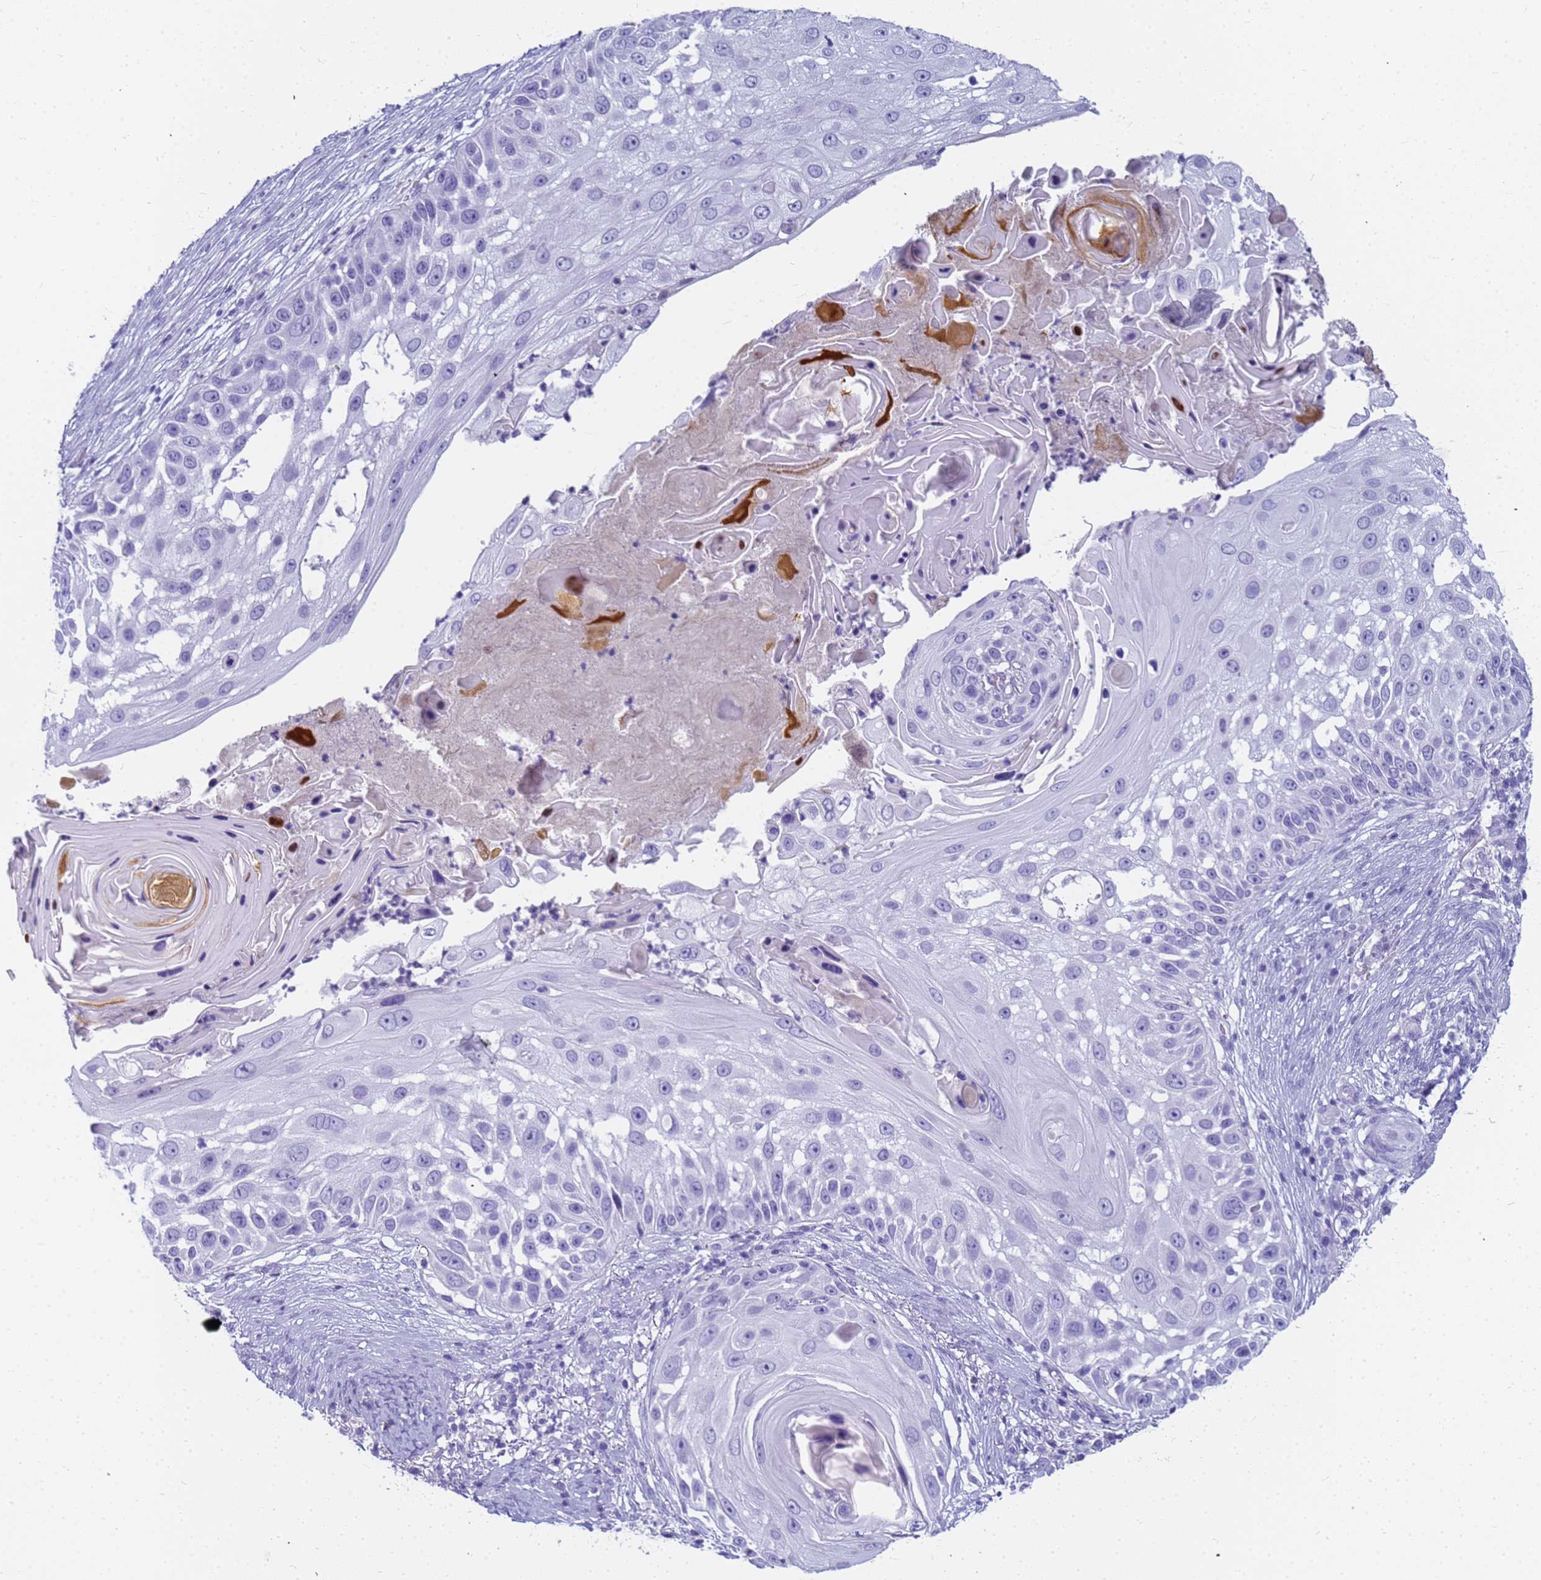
{"staining": {"intensity": "negative", "quantity": "none", "location": "none"}, "tissue": "skin cancer", "cell_type": "Tumor cells", "image_type": "cancer", "snomed": [{"axis": "morphology", "description": "Squamous cell carcinoma, NOS"}, {"axis": "topography", "description": "Skin"}], "caption": "An immunohistochemistry (IHC) photomicrograph of squamous cell carcinoma (skin) is shown. There is no staining in tumor cells of squamous cell carcinoma (skin).", "gene": "RNASE2", "patient": {"sex": "female", "age": 44}}